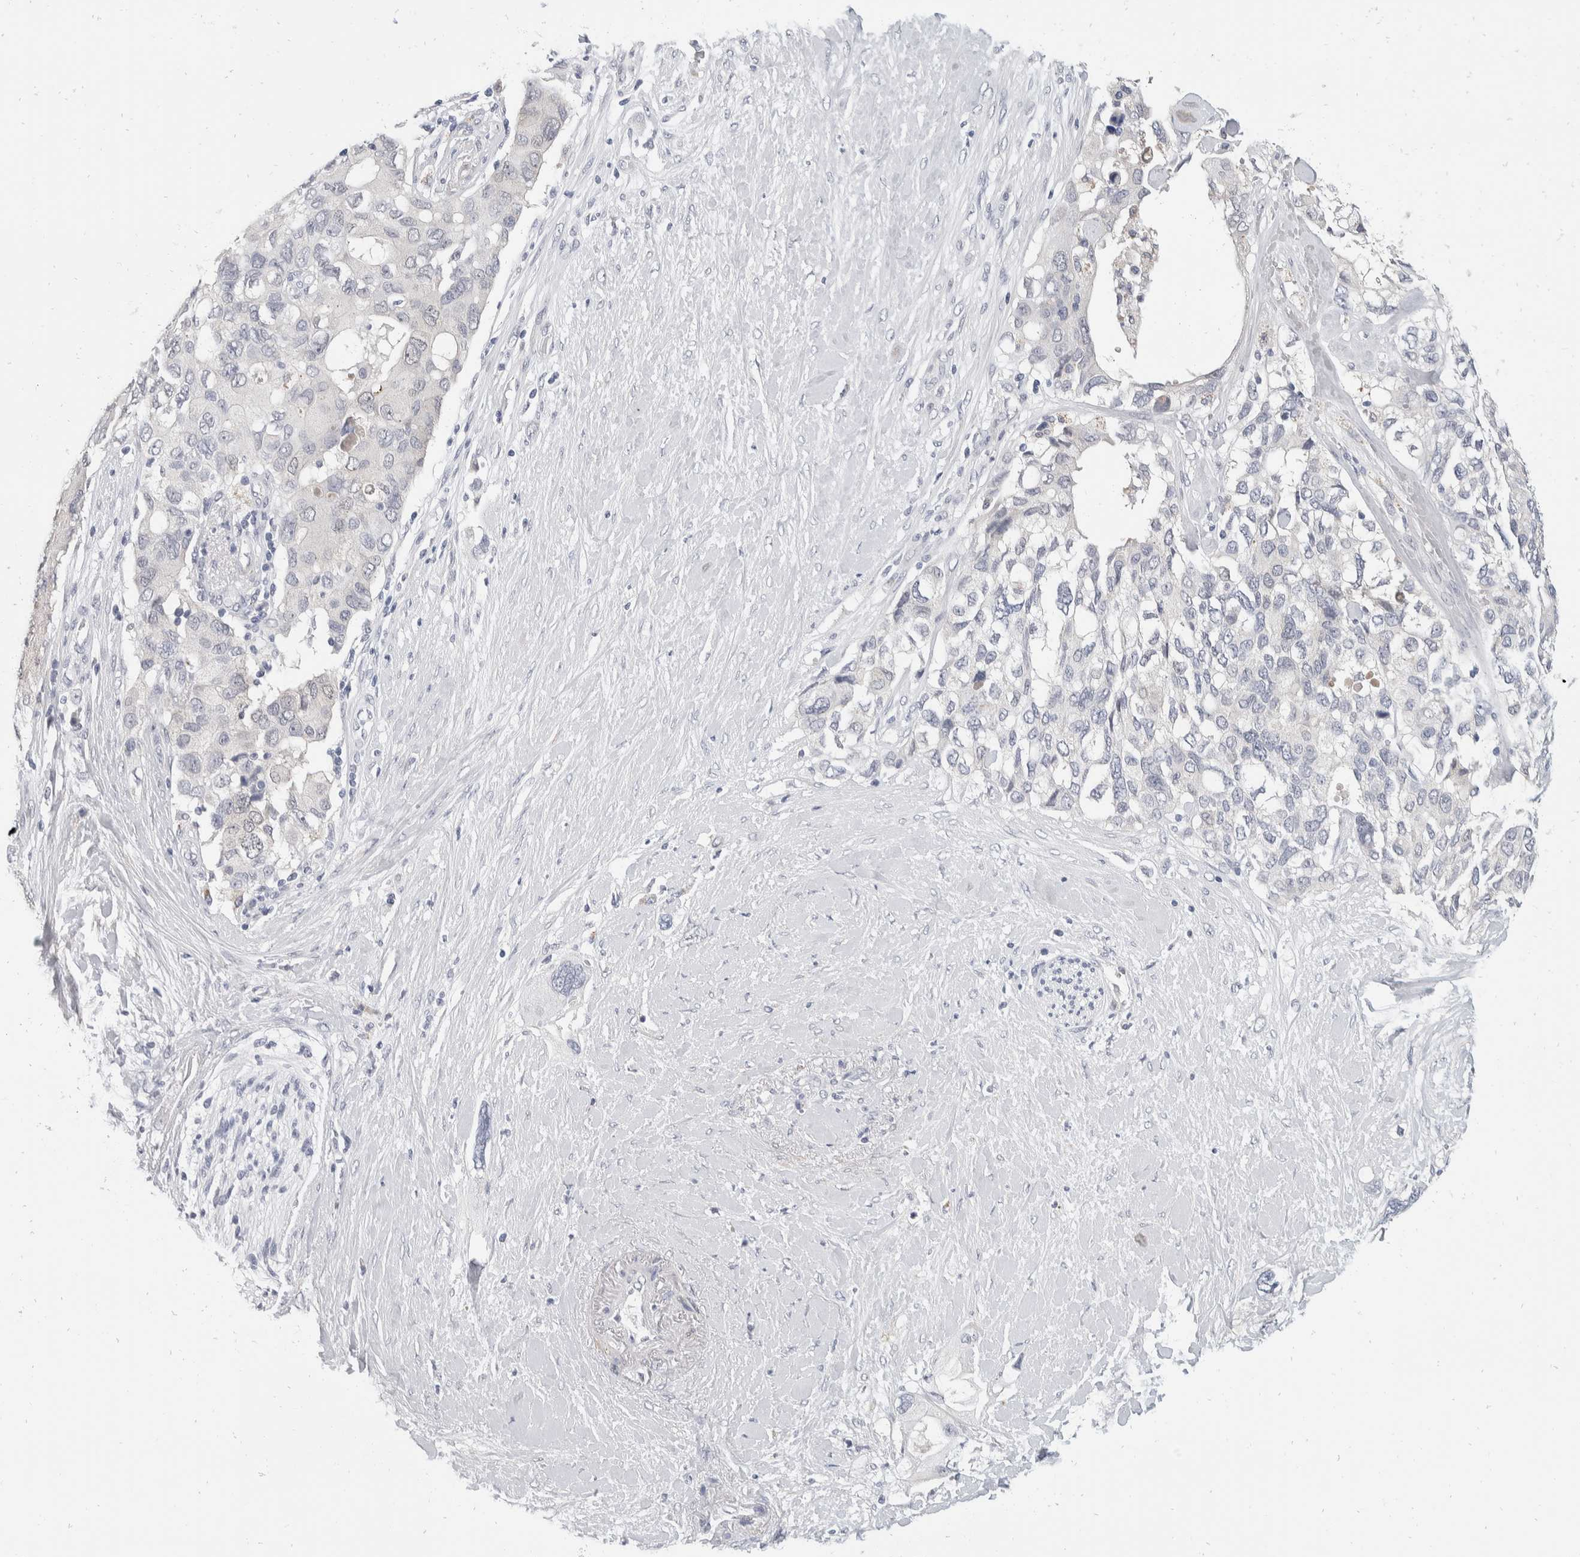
{"staining": {"intensity": "negative", "quantity": "none", "location": "none"}, "tissue": "pancreatic cancer", "cell_type": "Tumor cells", "image_type": "cancer", "snomed": [{"axis": "morphology", "description": "Adenocarcinoma, NOS"}, {"axis": "topography", "description": "Pancreas"}], "caption": "Immunohistochemistry (IHC) image of neoplastic tissue: pancreatic adenocarcinoma stained with DAB shows no significant protein expression in tumor cells.", "gene": "CATSPERD", "patient": {"sex": "female", "age": 56}}